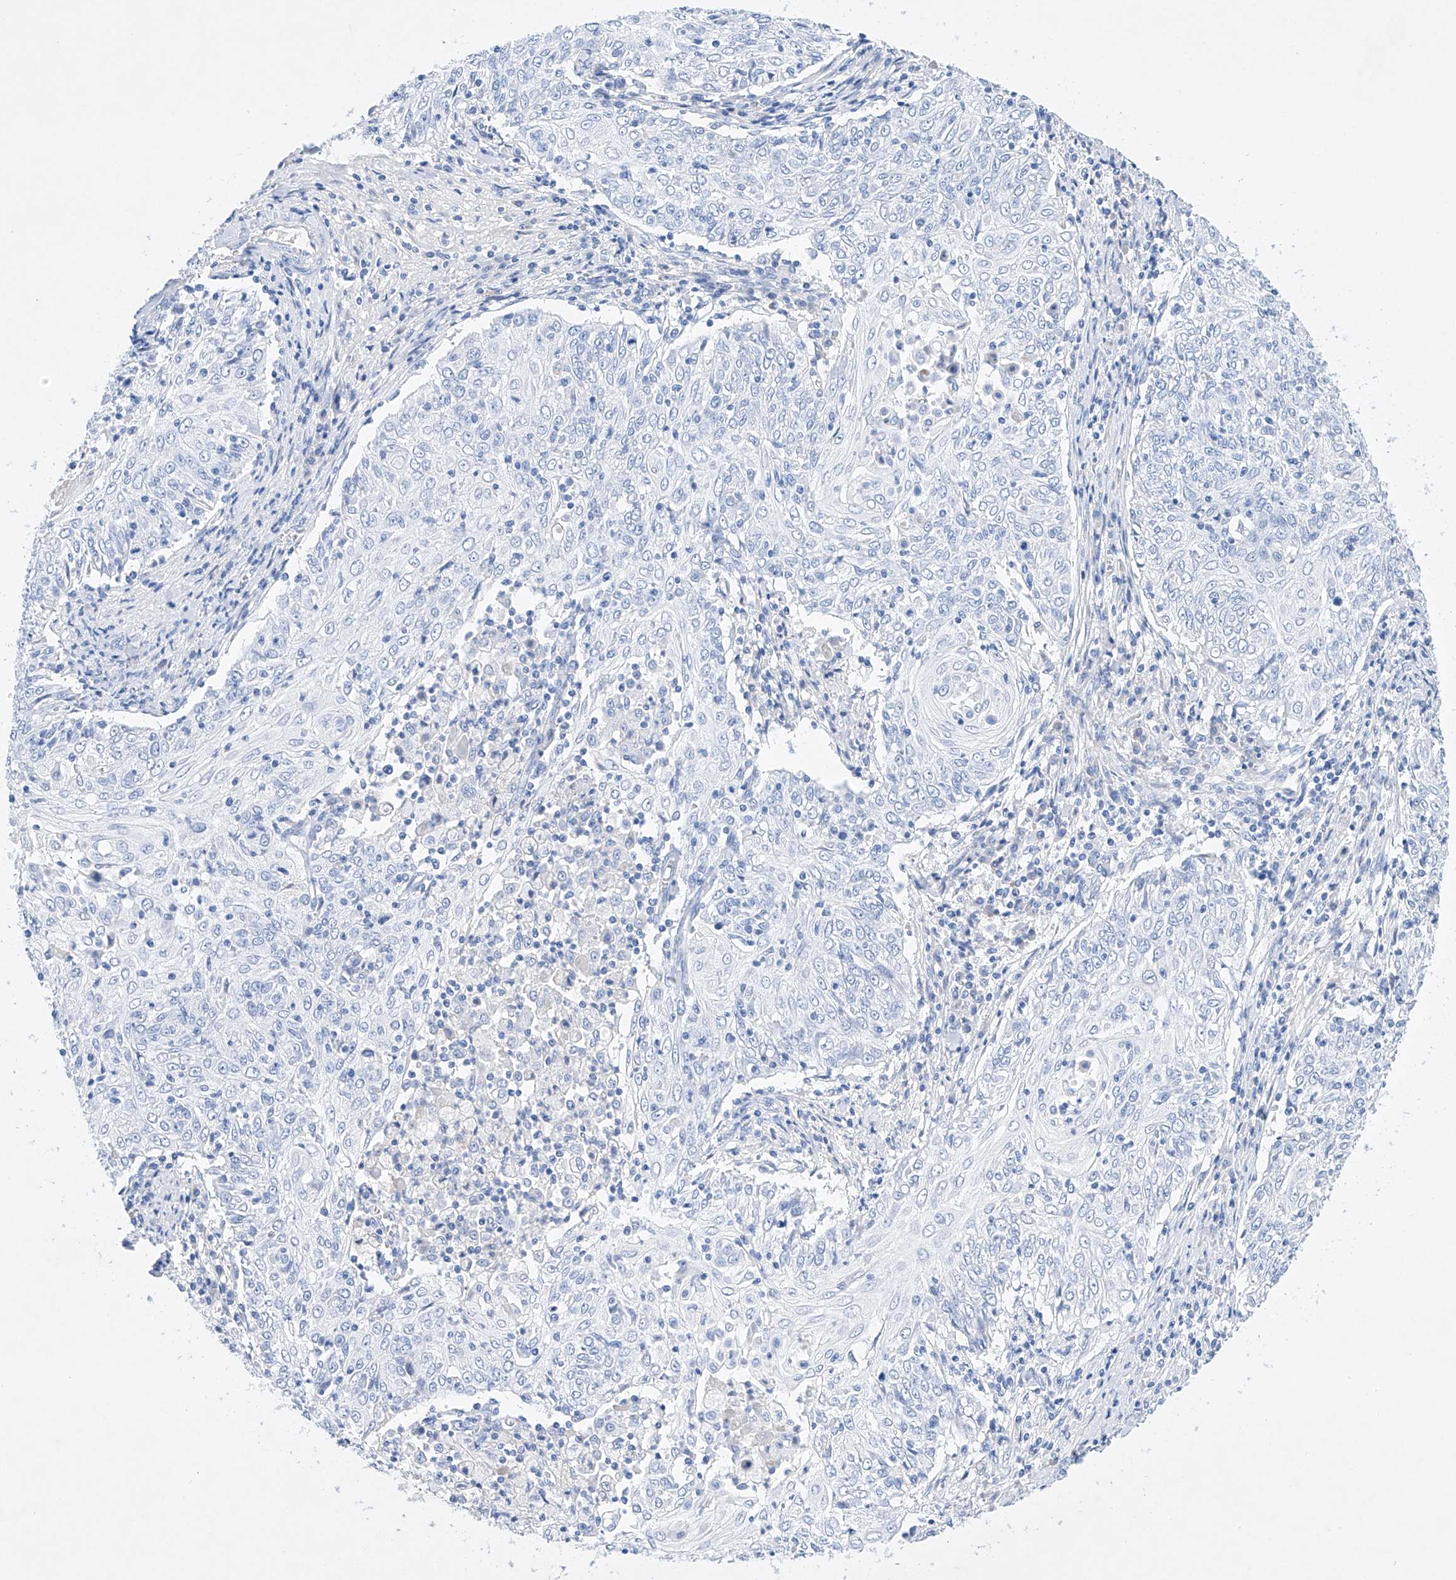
{"staining": {"intensity": "negative", "quantity": "none", "location": "none"}, "tissue": "cervical cancer", "cell_type": "Tumor cells", "image_type": "cancer", "snomed": [{"axis": "morphology", "description": "Squamous cell carcinoma, NOS"}, {"axis": "topography", "description": "Cervix"}], "caption": "Immunohistochemistry of human cervical cancer exhibits no staining in tumor cells.", "gene": "LURAP1", "patient": {"sex": "female", "age": 48}}